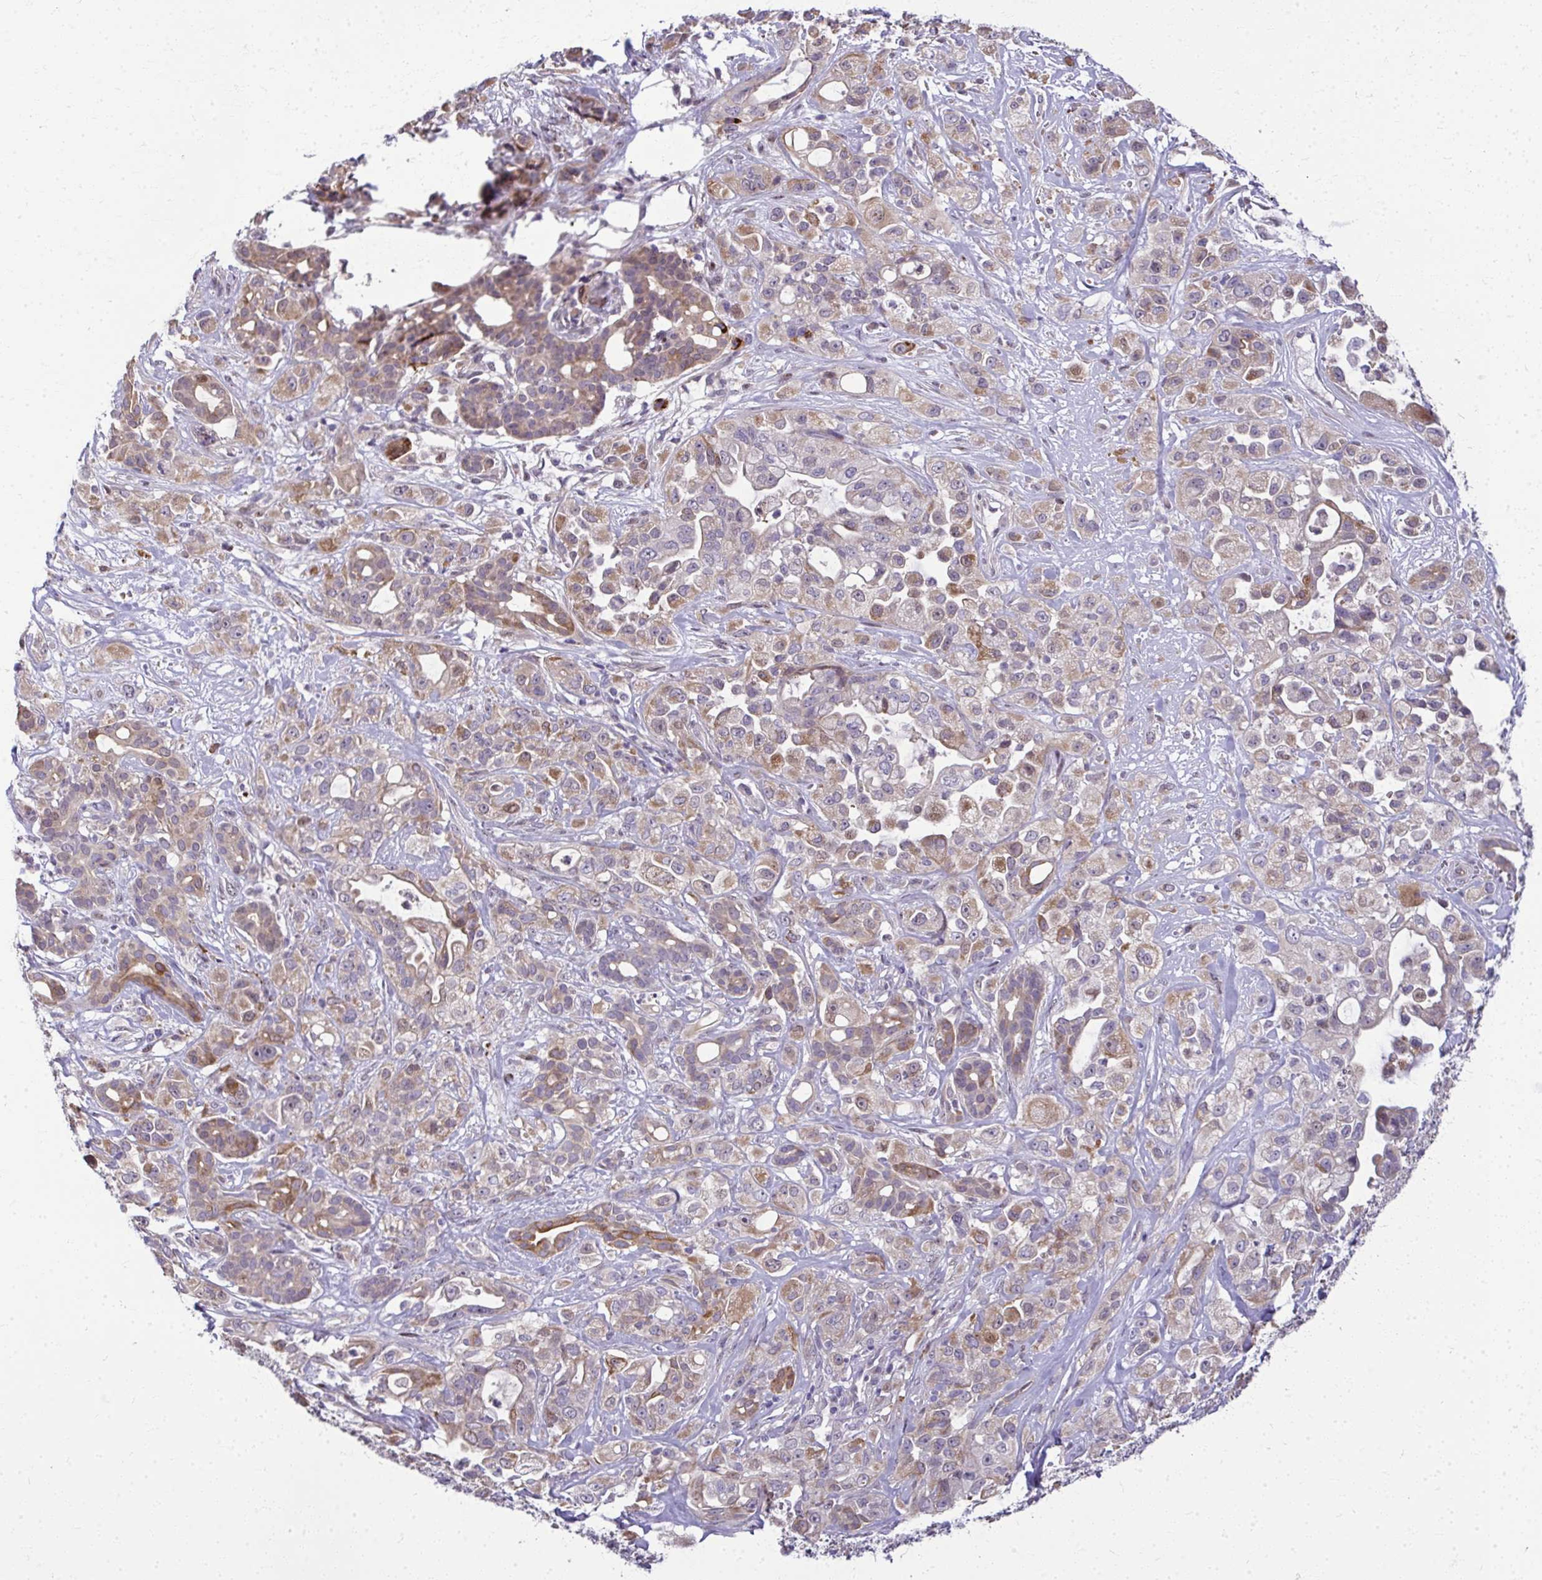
{"staining": {"intensity": "weak", "quantity": "25%-75%", "location": "cytoplasmic/membranous"}, "tissue": "pancreatic cancer", "cell_type": "Tumor cells", "image_type": "cancer", "snomed": [{"axis": "morphology", "description": "Adenocarcinoma, NOS"}, {"axis": "topography", "description": "Pancreas"}], "caption": "A high-resolution photomicrograph shows immunohistochemistry staining of pancreatic cancer (adenocarcinoma), which displays weak cytoplasmic/membranous expression in about 25%-75% of tumor cells.", "gene": "ODF1", "patient": {"sex": "male", "age": 44}}